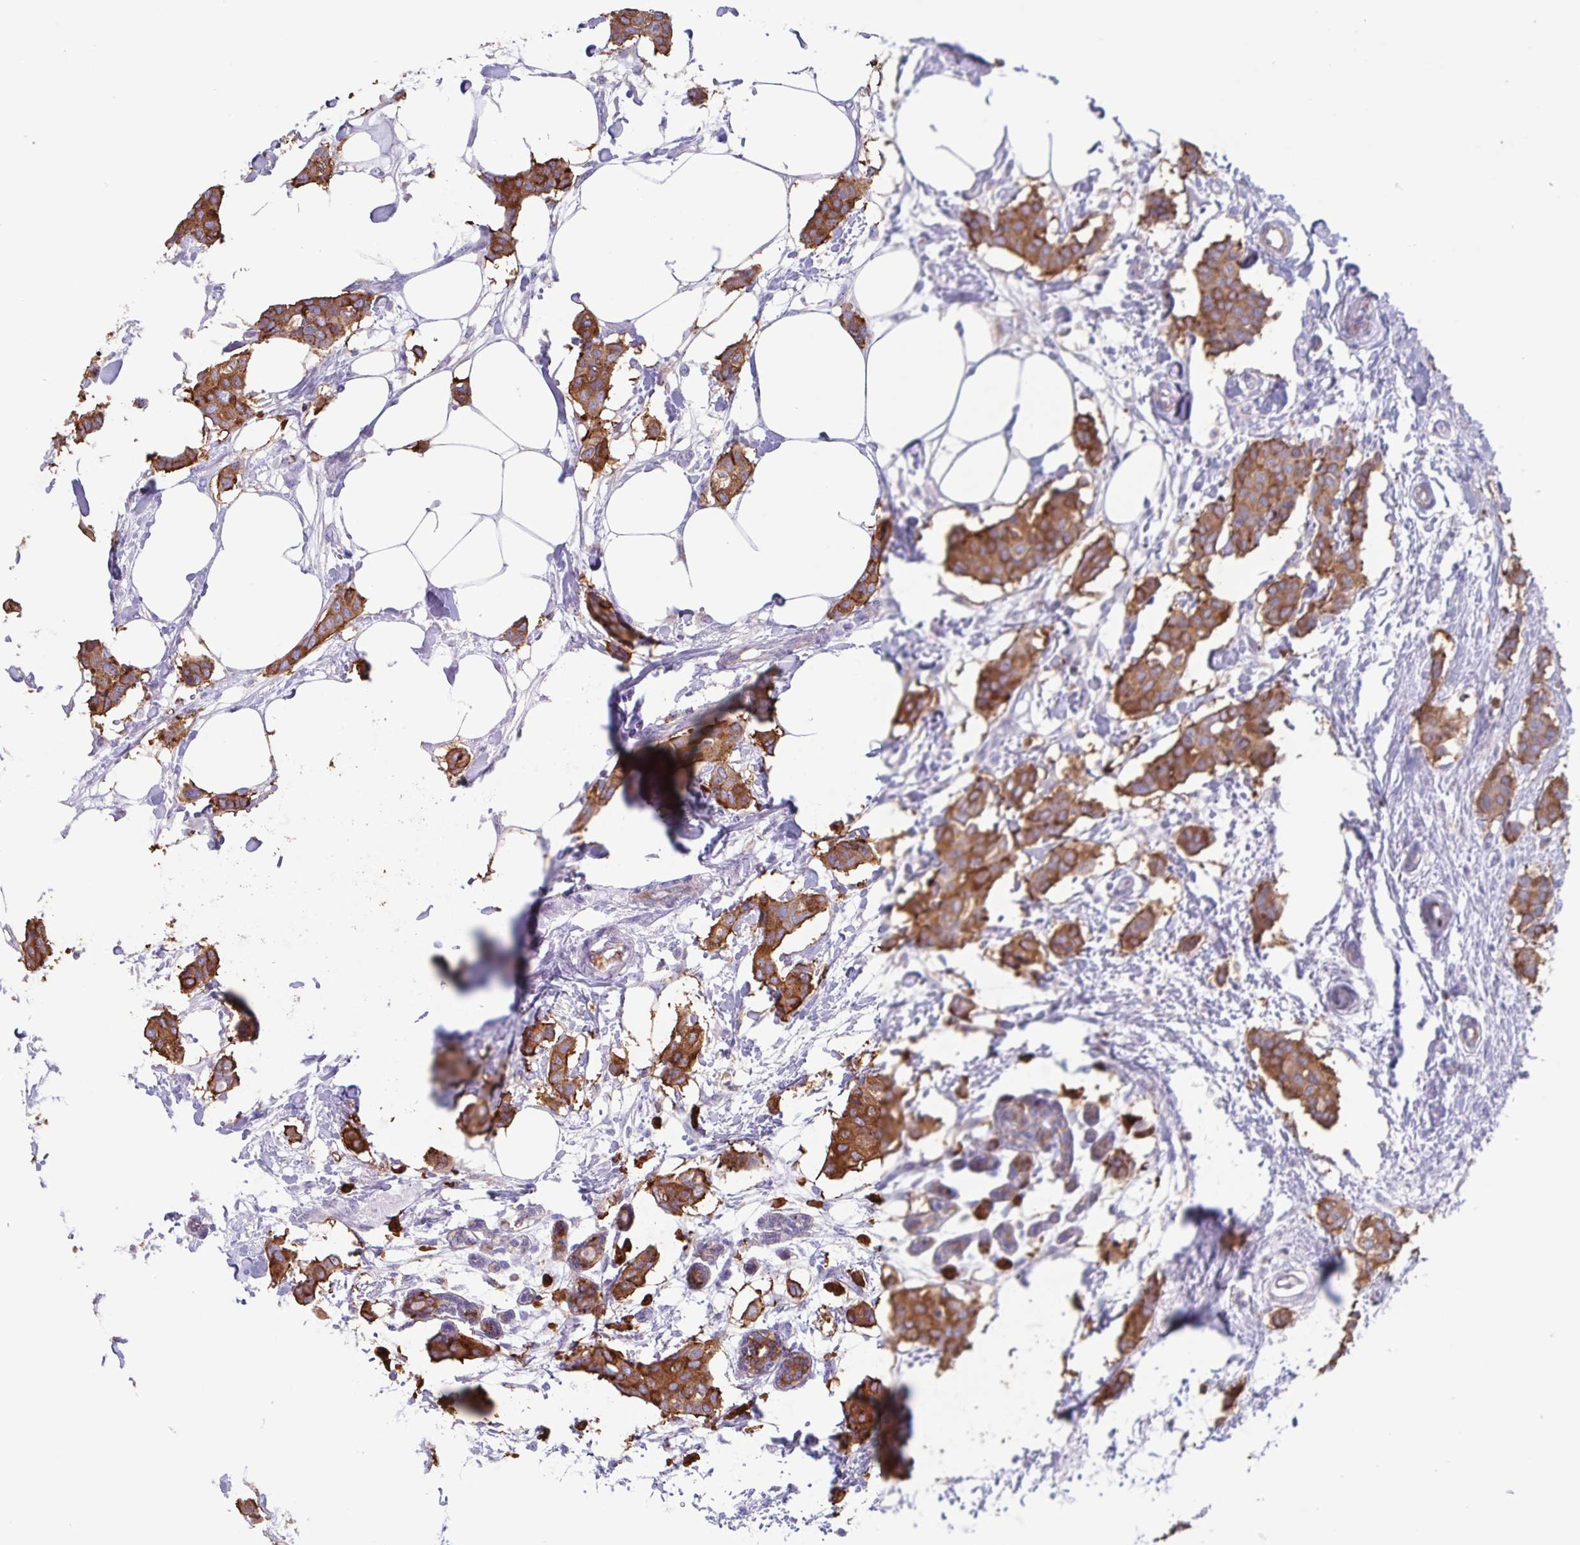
{"staining": {"intensity": "moderate", "quantity": ">75%", "location": "cytoplasmic/membranous"}, "tissue": "breast cancer", "cell_type": "Tumor cells", "image_type": "cancer", "snomed": [{"axis": "morphology", "description": "Duct carcinoma"}, {"axis": "topography", "description": "Breast"}], "caption": "Immunohistochemical staining of breast intraductal carcinoma reveals moderate cytoplasmic/membranous protein expression in approximately >75% of tumor cells.", "gene": "TPD52", "patient": {"sex": "female", "age": 62}}